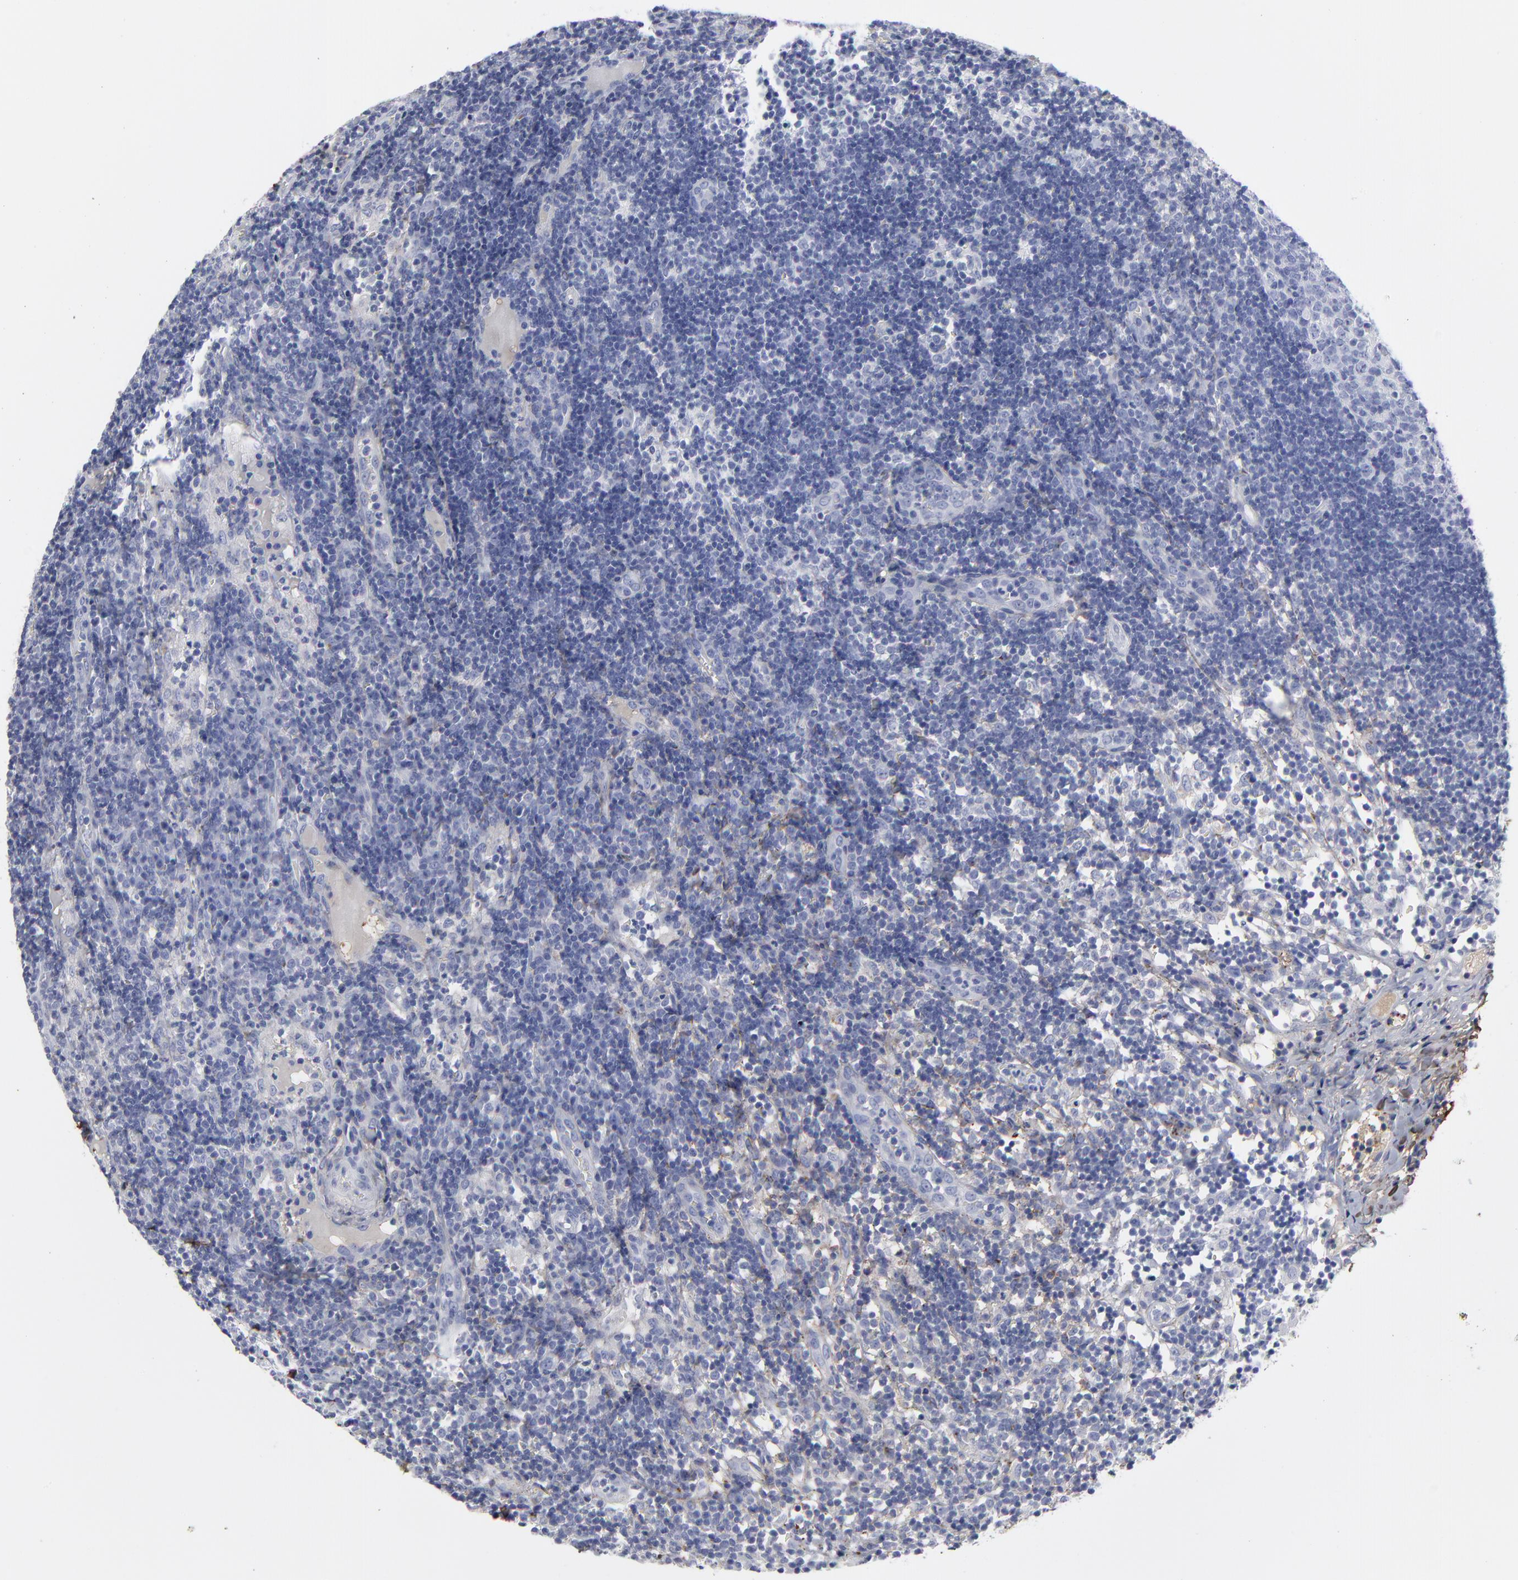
{"staining": {"intensity": "negative", "quantity": "none", "location": "none"}, "tissue": "lymph node", "cell_type": "Germinal center cells", "image_type": "normal", "snomed": [{"axis": "morphology", "description": "Normal tissue, NOS"}, {"axis": "morphology", "description": "Inflammation, NOS"}, {"axis": "topography", "description": "Lymph node"}, {"axis": "topography", "description": "Salivary gland"}], "caption": "Lymph node was stained to show a protein in brown. There is no significant expression in germinal center cells. Brightfield microscopy of immunohistochemistry stained with DAB (brown) and hematoxylin (blue), captured at high magnification.", "gene": "DCN", "patient": {"sex": "male", "age": 3}}